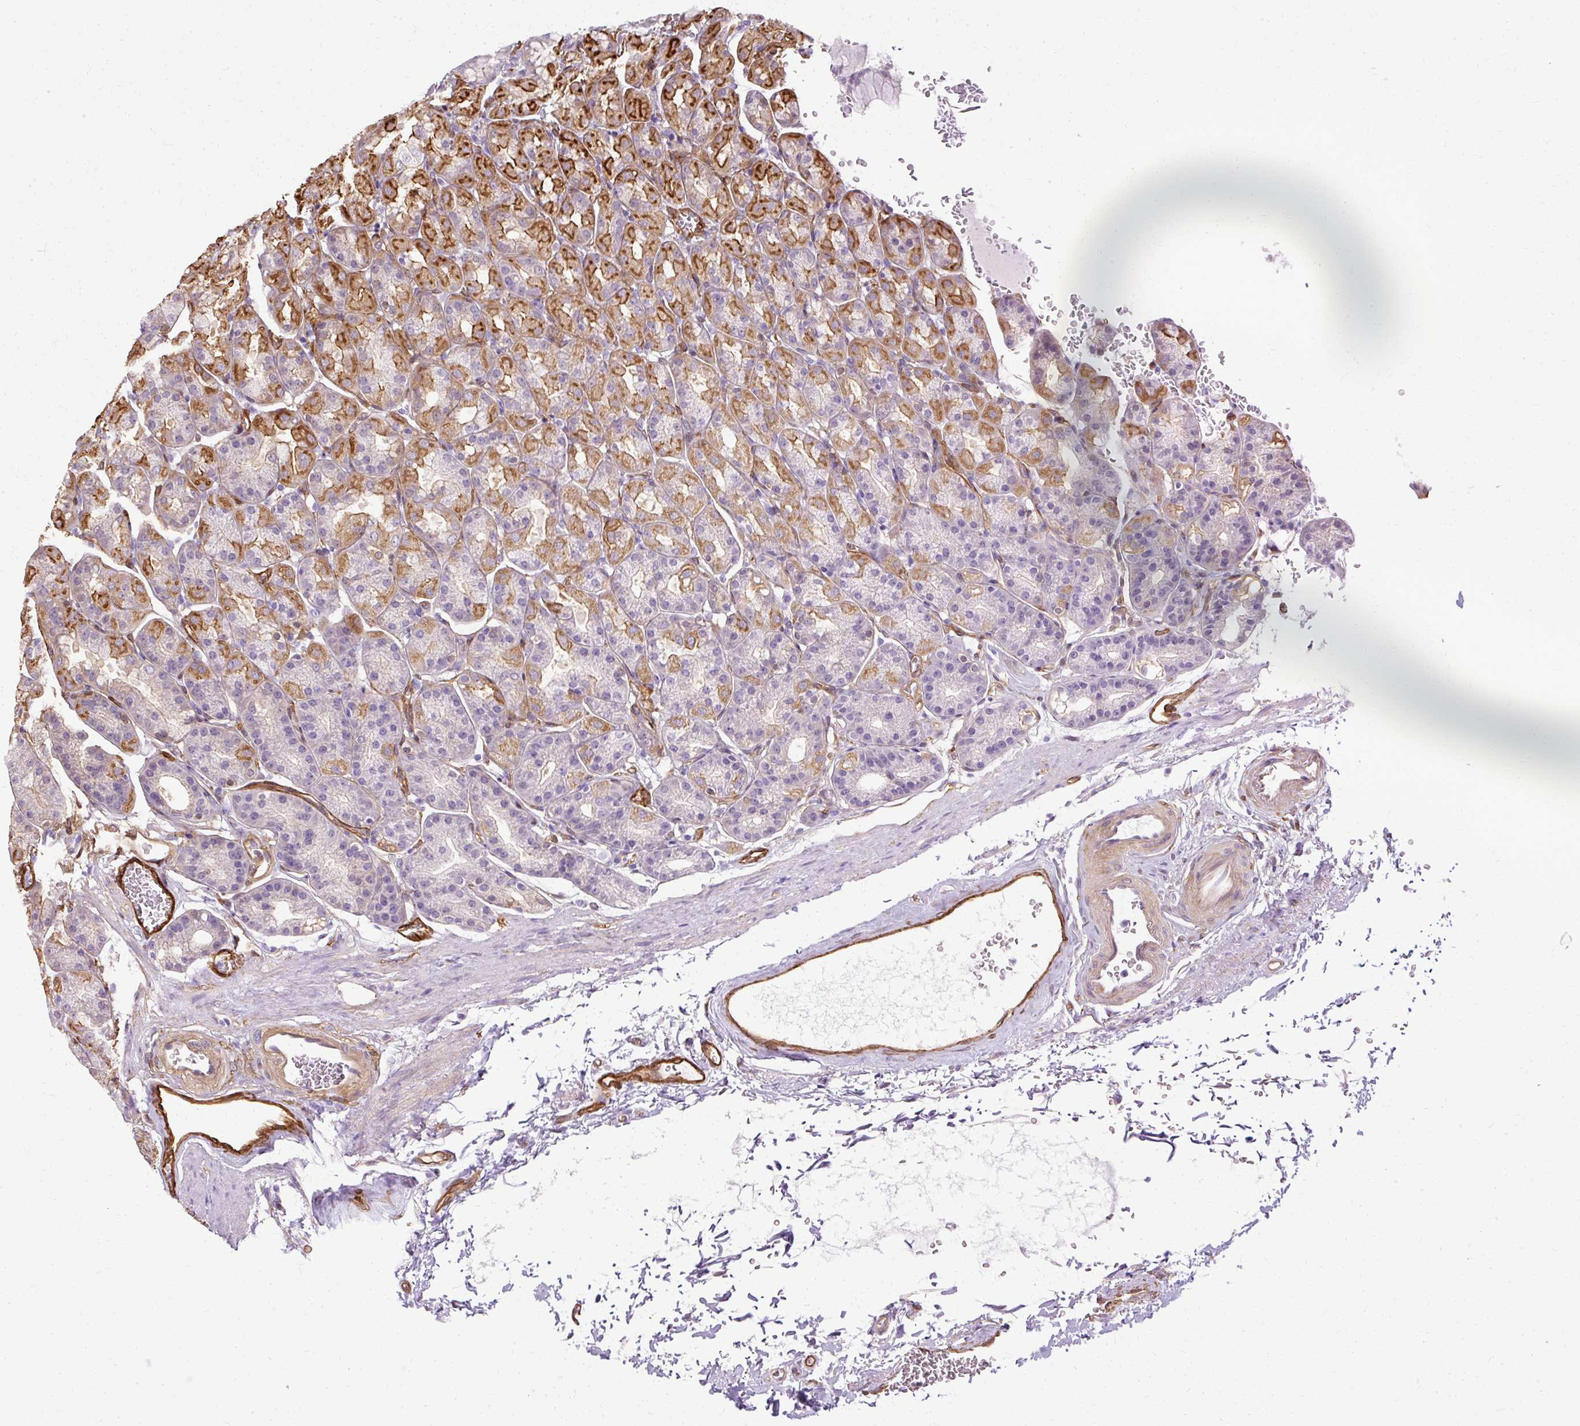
{"staining": {"intensity": "moderate", "quantity": "25%-75%", "location": "cytoplasmic/membranous"}, "tissue": "stomach", "cell_type": "Glandular cells", "image_type": "normal", "snomed": [{"axis": "morphology", "description": "Normal tissue, NOS"}, {"axis": "topography", "description": "Stomach, upper"}], "caption": "Moderate cytoplasmic/membranous expression for a protein is appreciated in approximately 25%-75% of glandular cells of unremarkable stomach using immunohistochemistry (IHC).", "gene": "CNN3", "patient": {"sex": "female", "age": 81}}